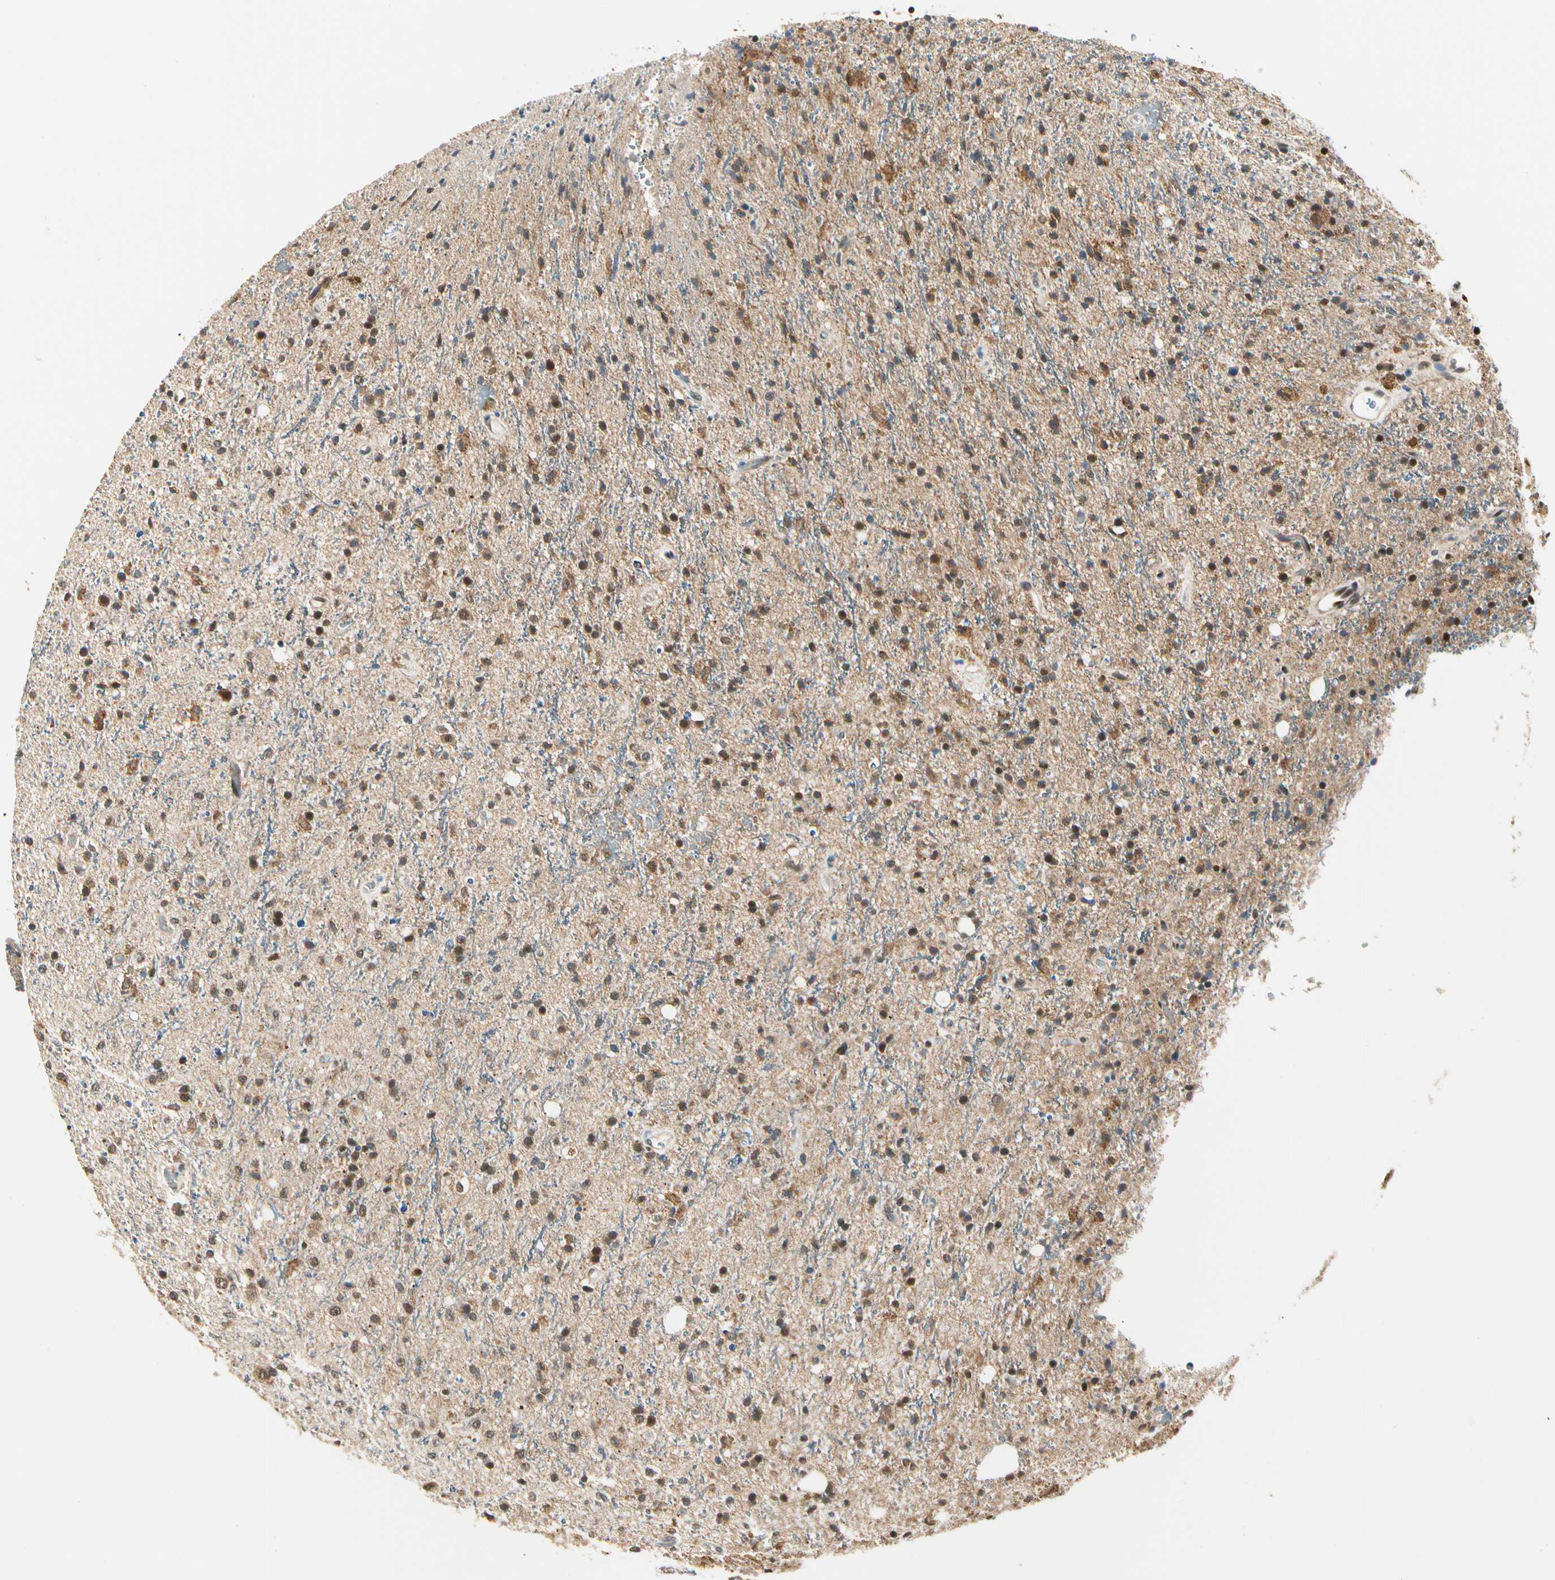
{"staining": {"intensity": "strong", "quantity": ">75%", "location": "cytoplasmic/membranous"}, "tissue": "glioma", "cell_type": "Tumor cells", "image_type": "cancer", "snomed": [{"axis": "morphology", "description": "Glioma, malignant, High grade"}, {"axis": "topography", "description": "Brain"}], "caption": "Immunohistochemistry histopathology image of neoplastic tissue: malignant glioma (high-grade) stained using IHC shows high levels of strong protein expression localized specifically in the cytoplasmic/membranous of tumor cells, appearing as a cytoplasmic/membranous brown color.", "gene": "PDK2", "patient": {"sex": "male", "age": 47}}